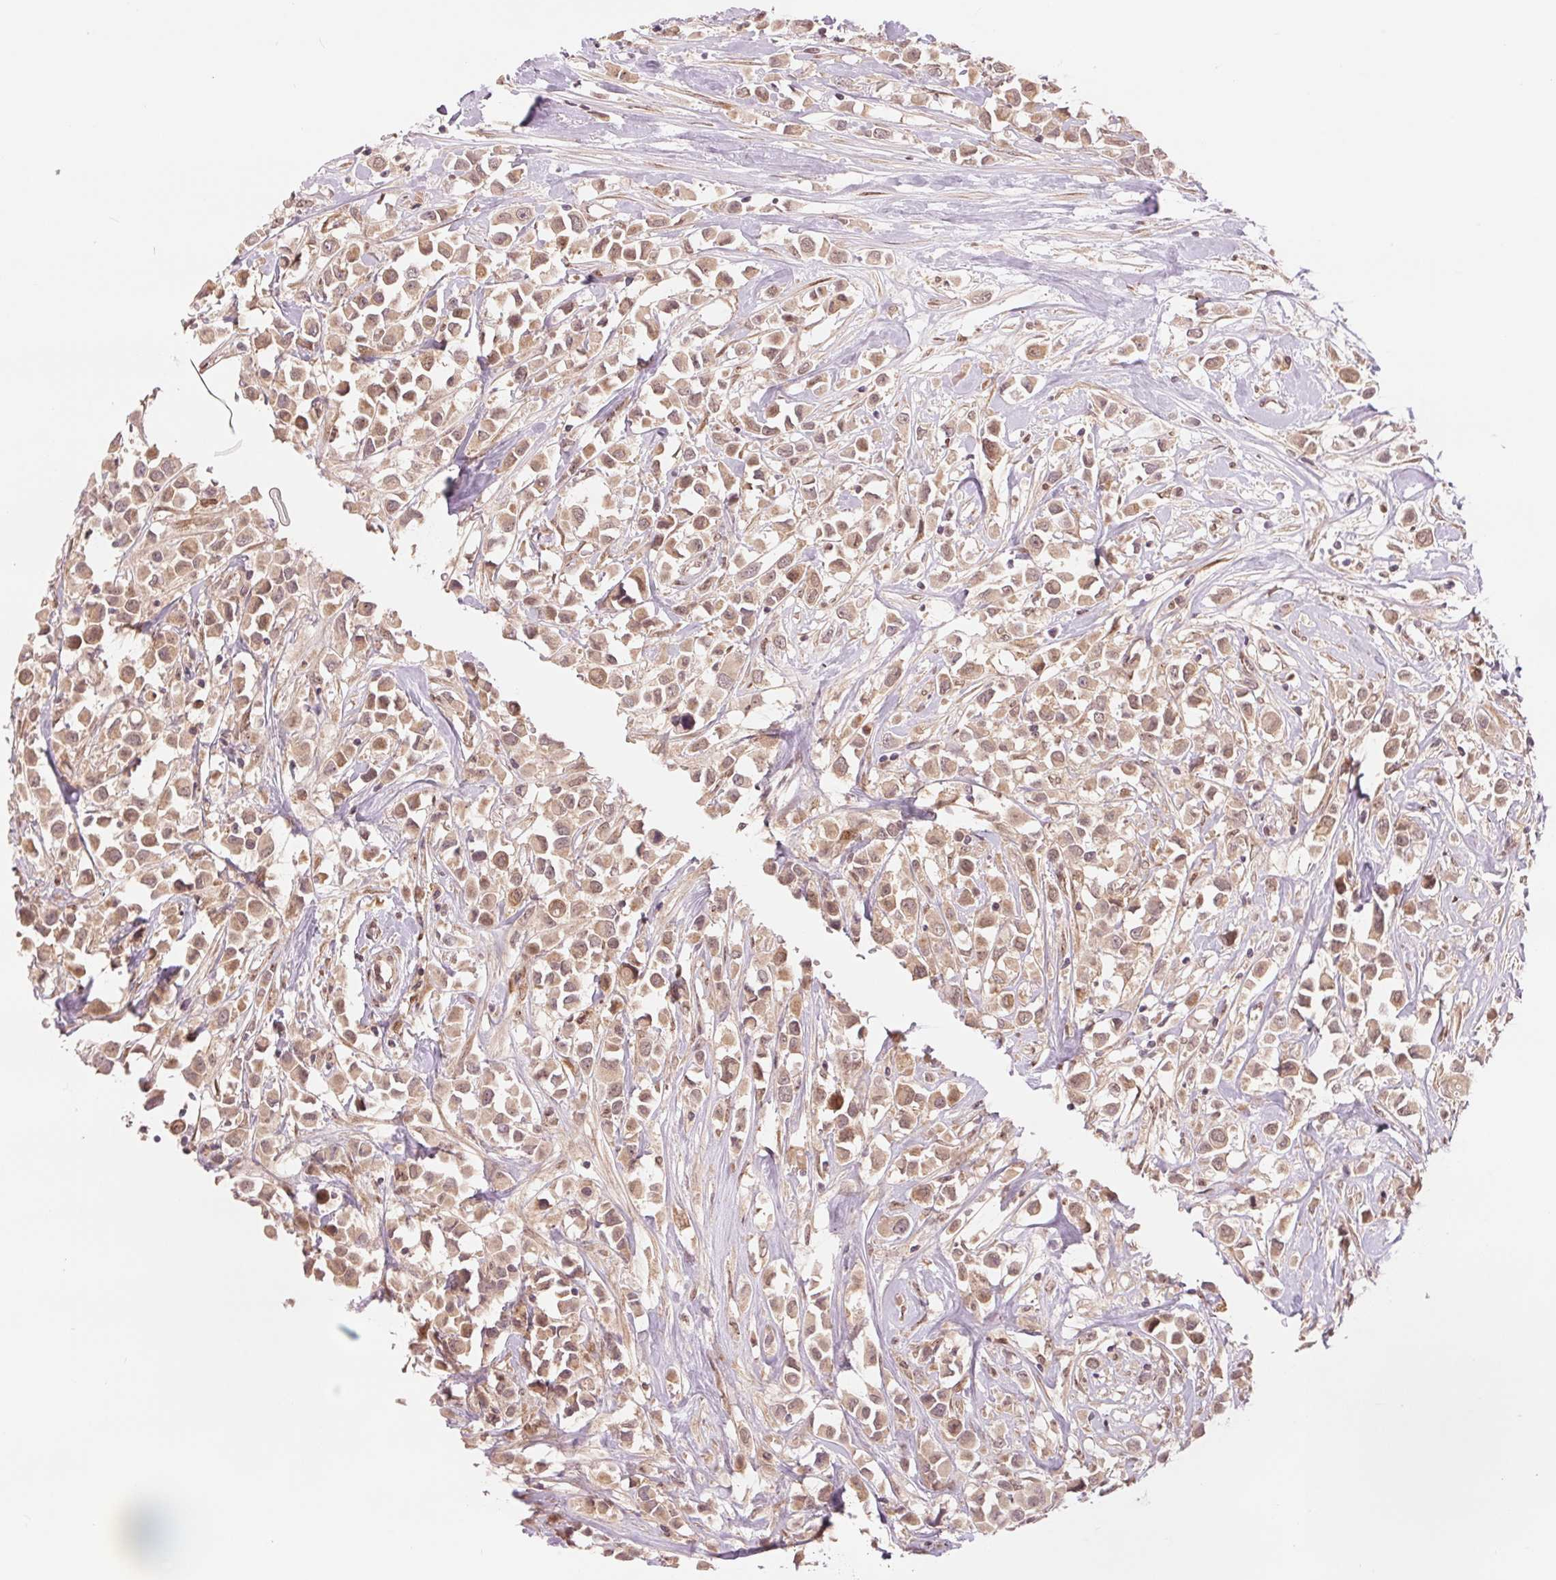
{"staining": {"intensity": "weak", "quantity": ">75%", "location": "cytoplasmic/membranous,nuclear"}, "tissue": "breast cancer", "cell_type": "Tumor cells", "image_type": "cancer", "snomed": [{"axis": "morphology", "description": "Duct carcinoma"}, {"axis": "topography", "description": "Breast"}], "caption": "Immunohistochemistry (IHC) of human breast intraductal carcinoma demonstrates low levels of weak cytoplasmic/membranous and nuclear expression in approximately >75% of tumor cells.", "gene": "ERI3", "patient": {"sex": "female", "age": 61}}